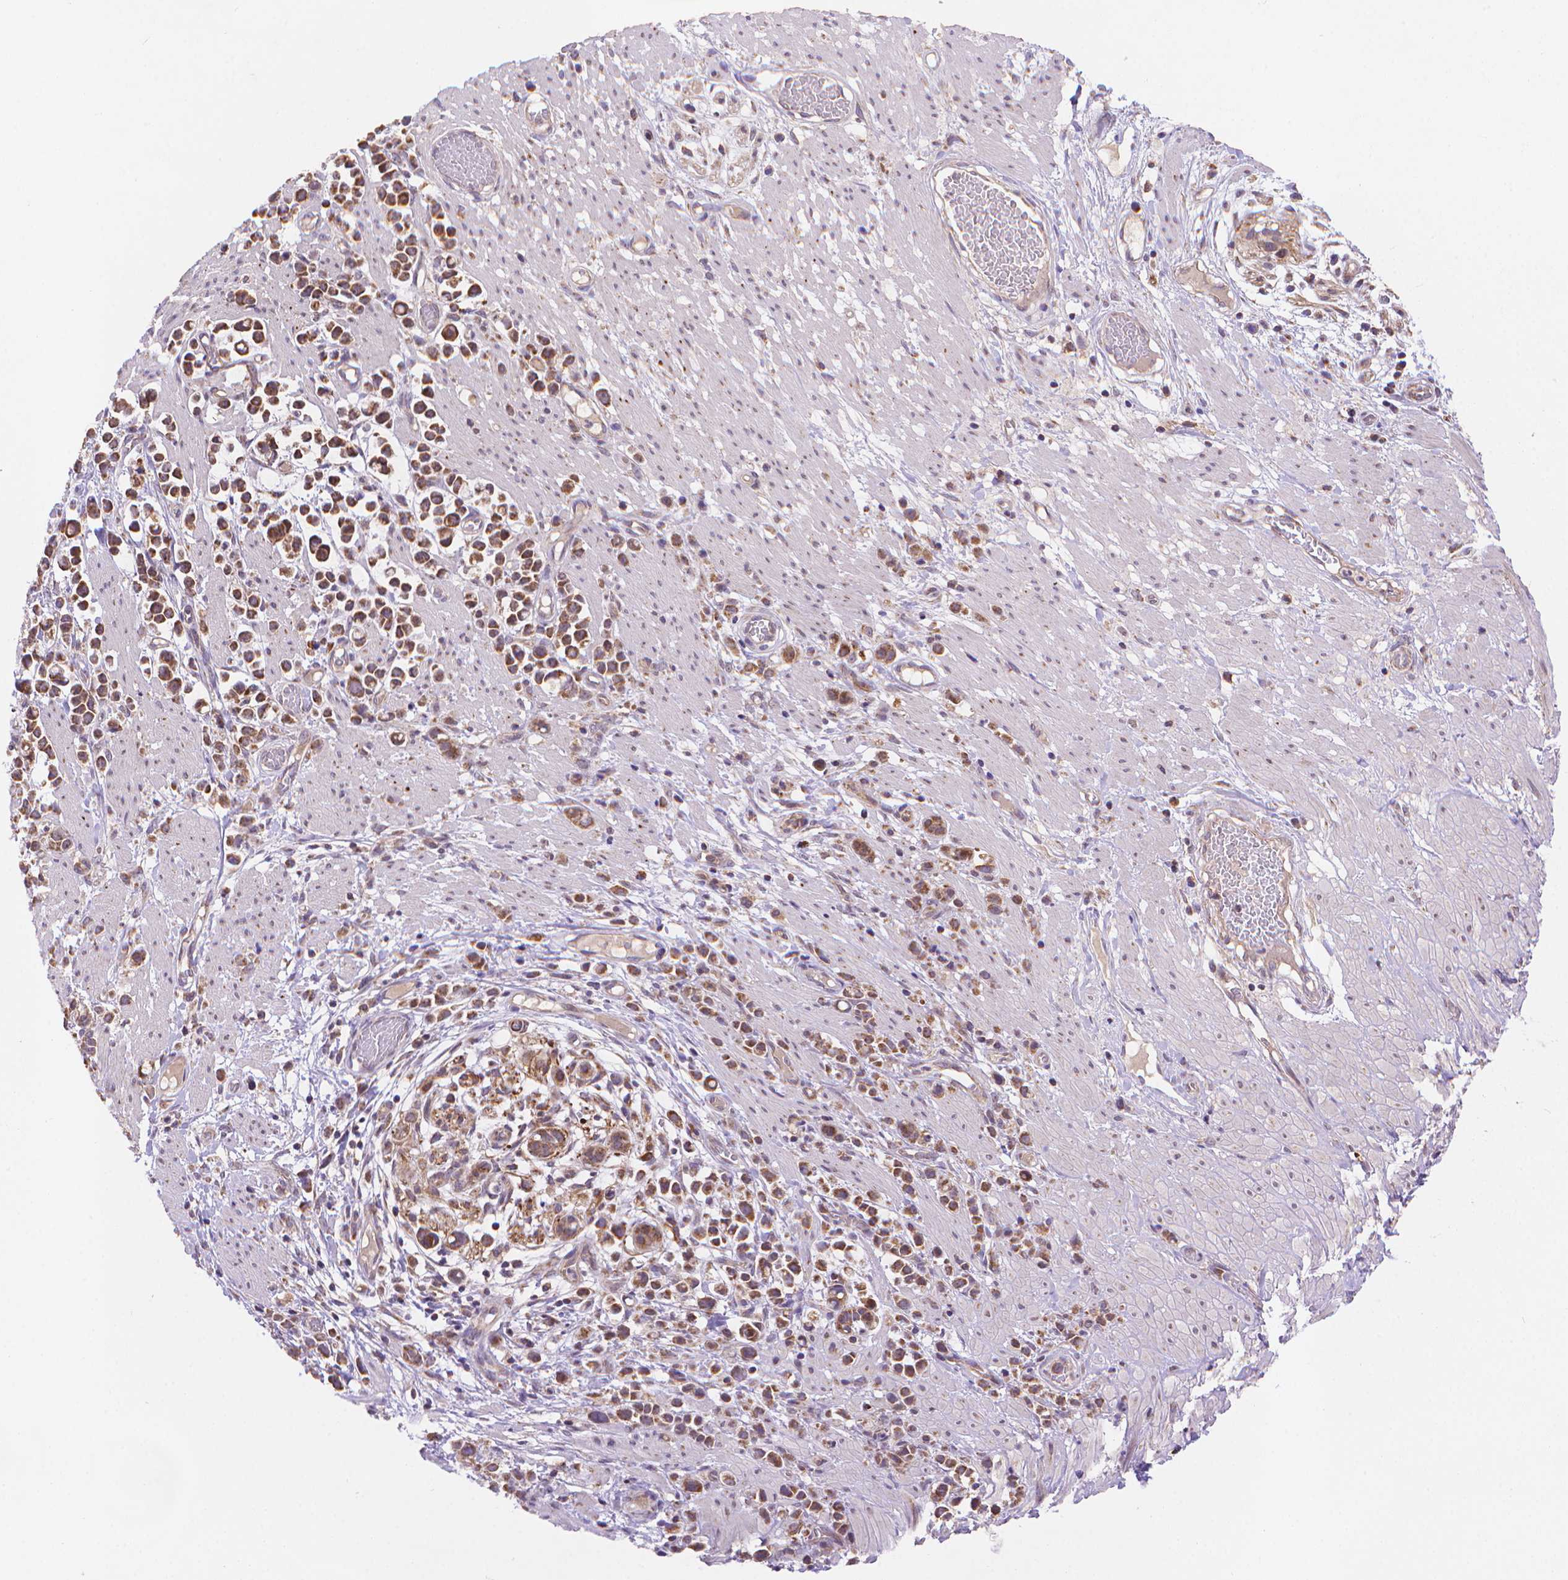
{"staining": {"intensity": "moderate", "quantity": ">75%", "location": "cytoplasmic/membranous"}, "tissue": "stomach cancer", "cell_type": "Tumor cells", "image_type": "cancer", "snomed": [{"axis": "morphology", "description": "Adenocarcinoma, NOS"}, {"axis": "topography", "description": "Stomach"}], "caption": "Stomach cancer (adenocarcinoma) was stained to show a protein in brown. There is medium levels of moderate cytoplasmic/membranous expression in about >75% of tumor cells. (brown staining indicates protein expression, while blue staining denotes nuclei).", "gene": "CYYR1", "patient": {"sex": "male", "age": 82}}